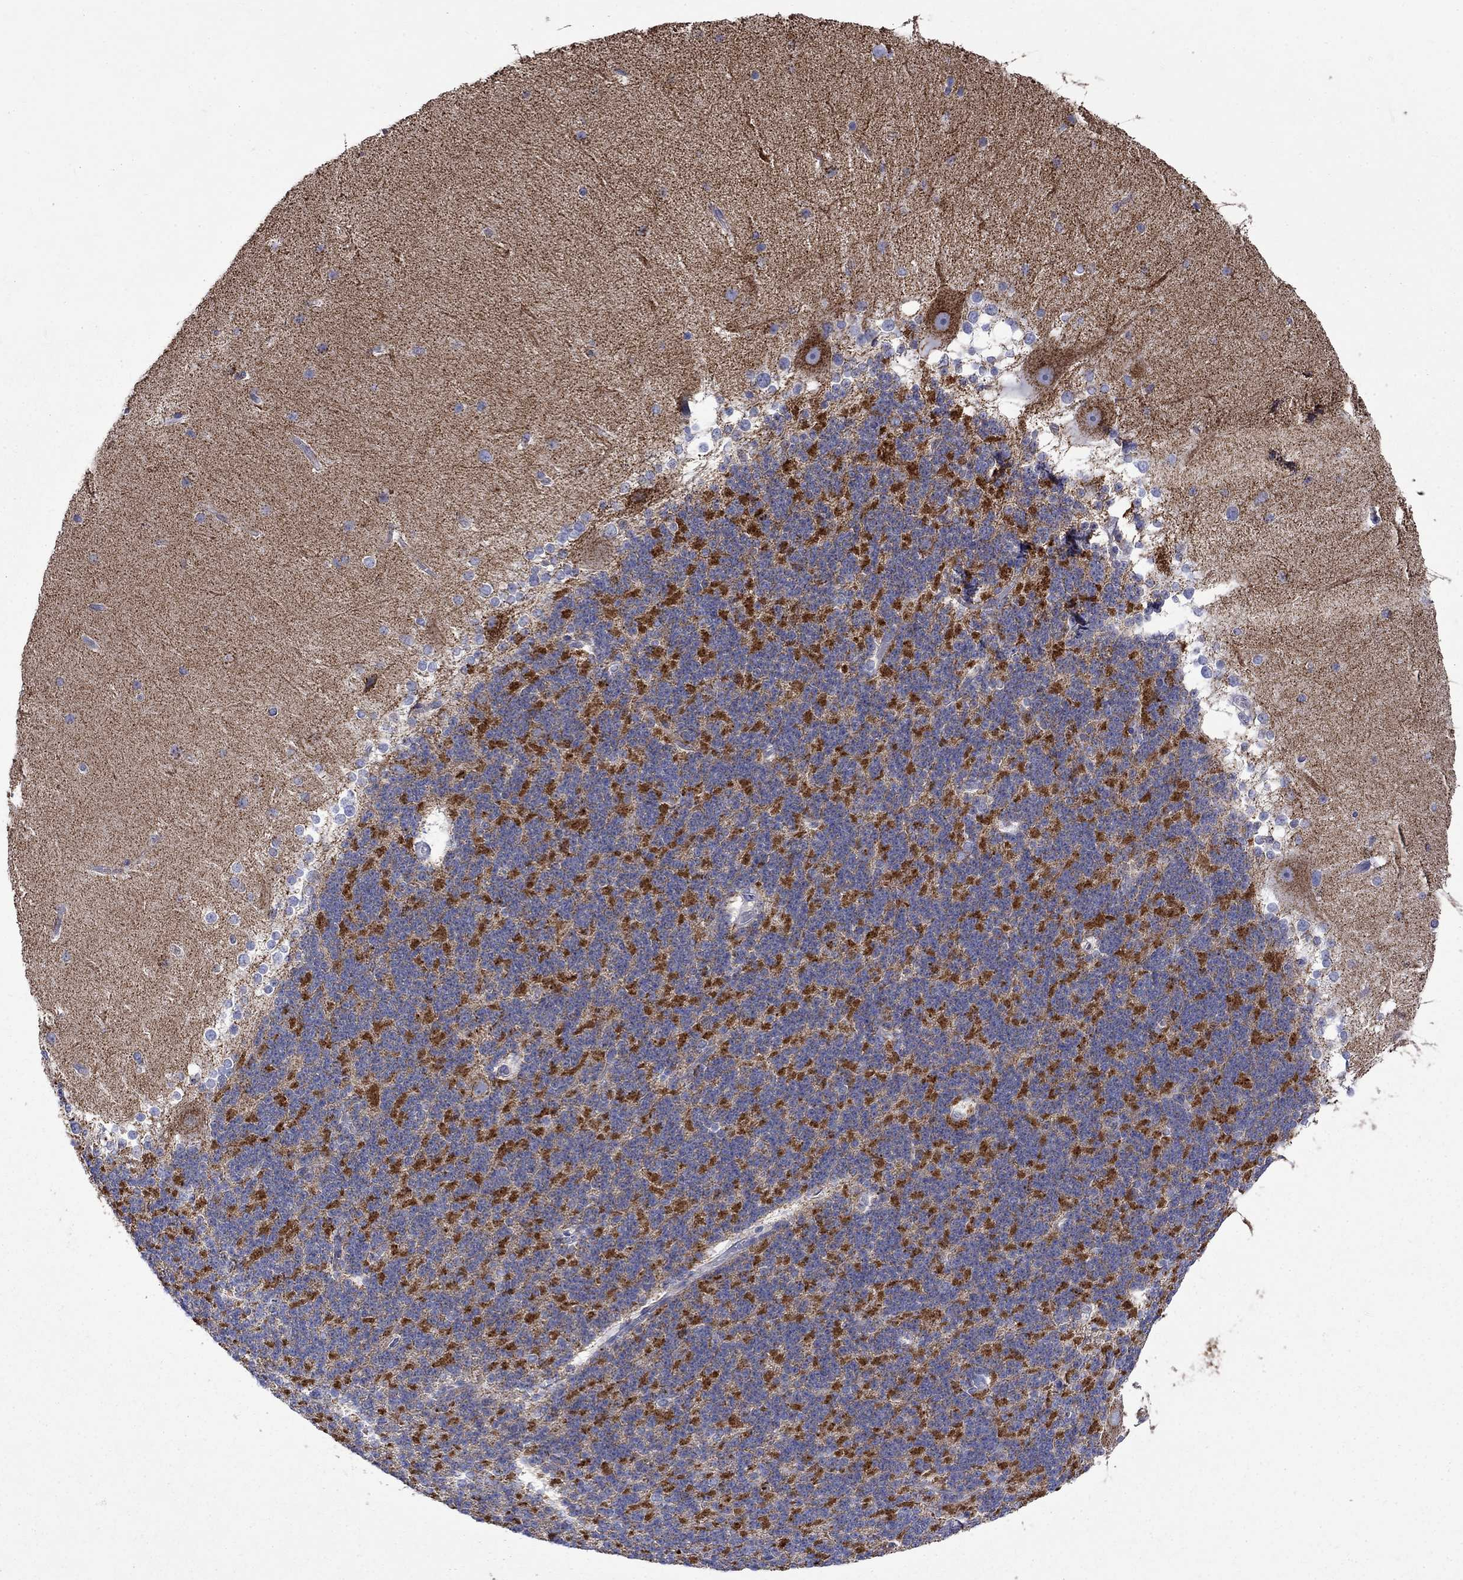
{"staining": {"intensity": "negative", "quantity": "none", "location": "none"}, "tissue": "cerebellum", "cell_type": "Cells in granular layer", "image_type": "normal", "snomed": [{"axis": "morphology", "description": "Normal tissue, NOS"}, {"axis": "topography", "description": "Cerebellum"}], "caption": "Cells in granular layer show no significant protein staining in benign cerebellum.", "gene": "CISD1", "patient": {"sex": "female", "age": 19}}